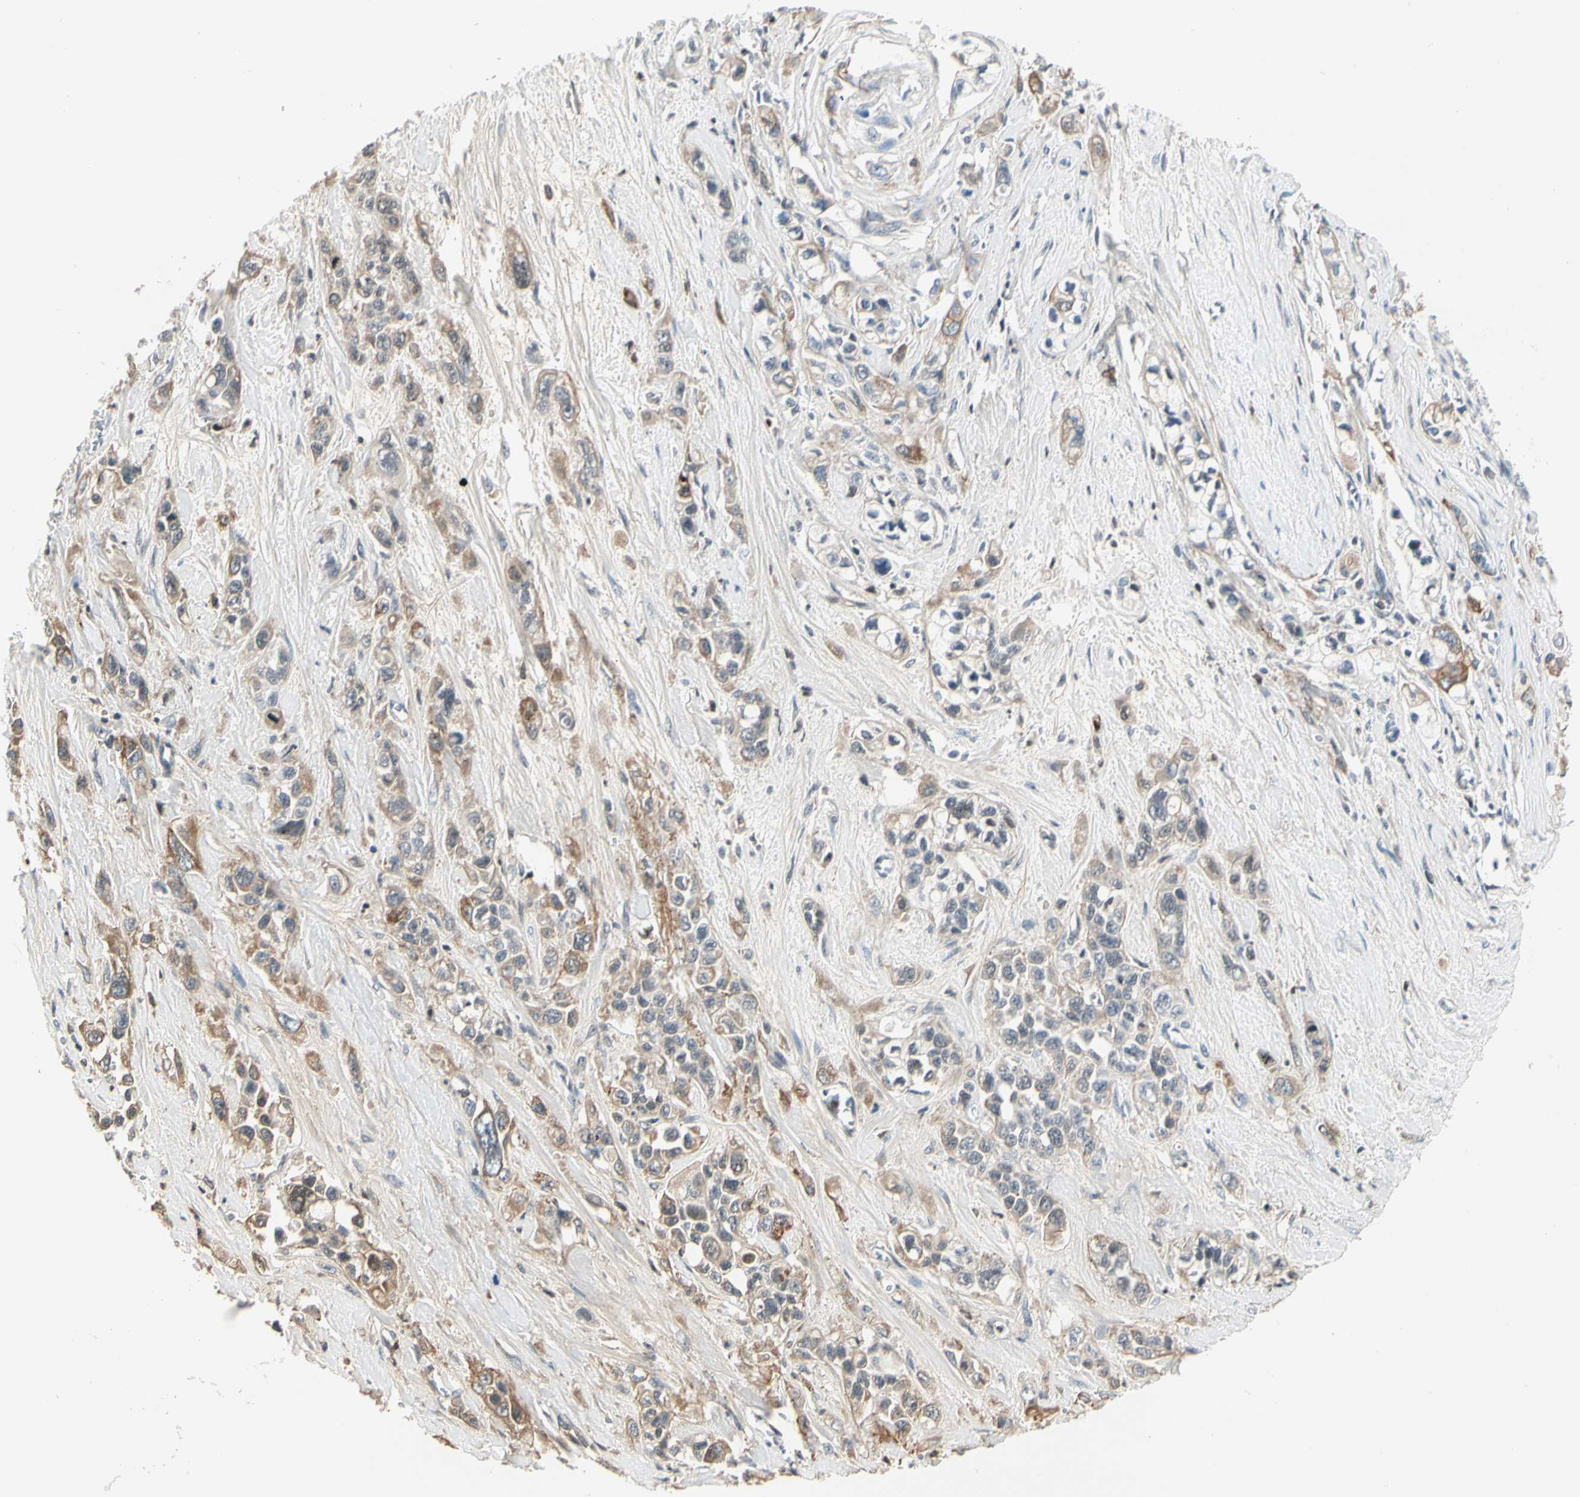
{"staining": {"intensity": "moderate", "quantity": ">75%", "location": "cytoplasmic/membranous"}, "tissue": "pancreatic cancer", "cell_type": "Tumor cells", "image_type": "cancer", "snomed": [{"axis": "morphology", "description": "Adenocarcinoma, NOS"}, {"axis": "topography", "description": "Pancreas"}], "caption": "Moderate cytoplasmic/membranous staining for a protein is identified in approximately >75% of tumor cells of pancreatic cancer (adenocarcinoma) using IHC.", "gene": "LAMB3", "patient": {"sex": "male", "age": 74}}